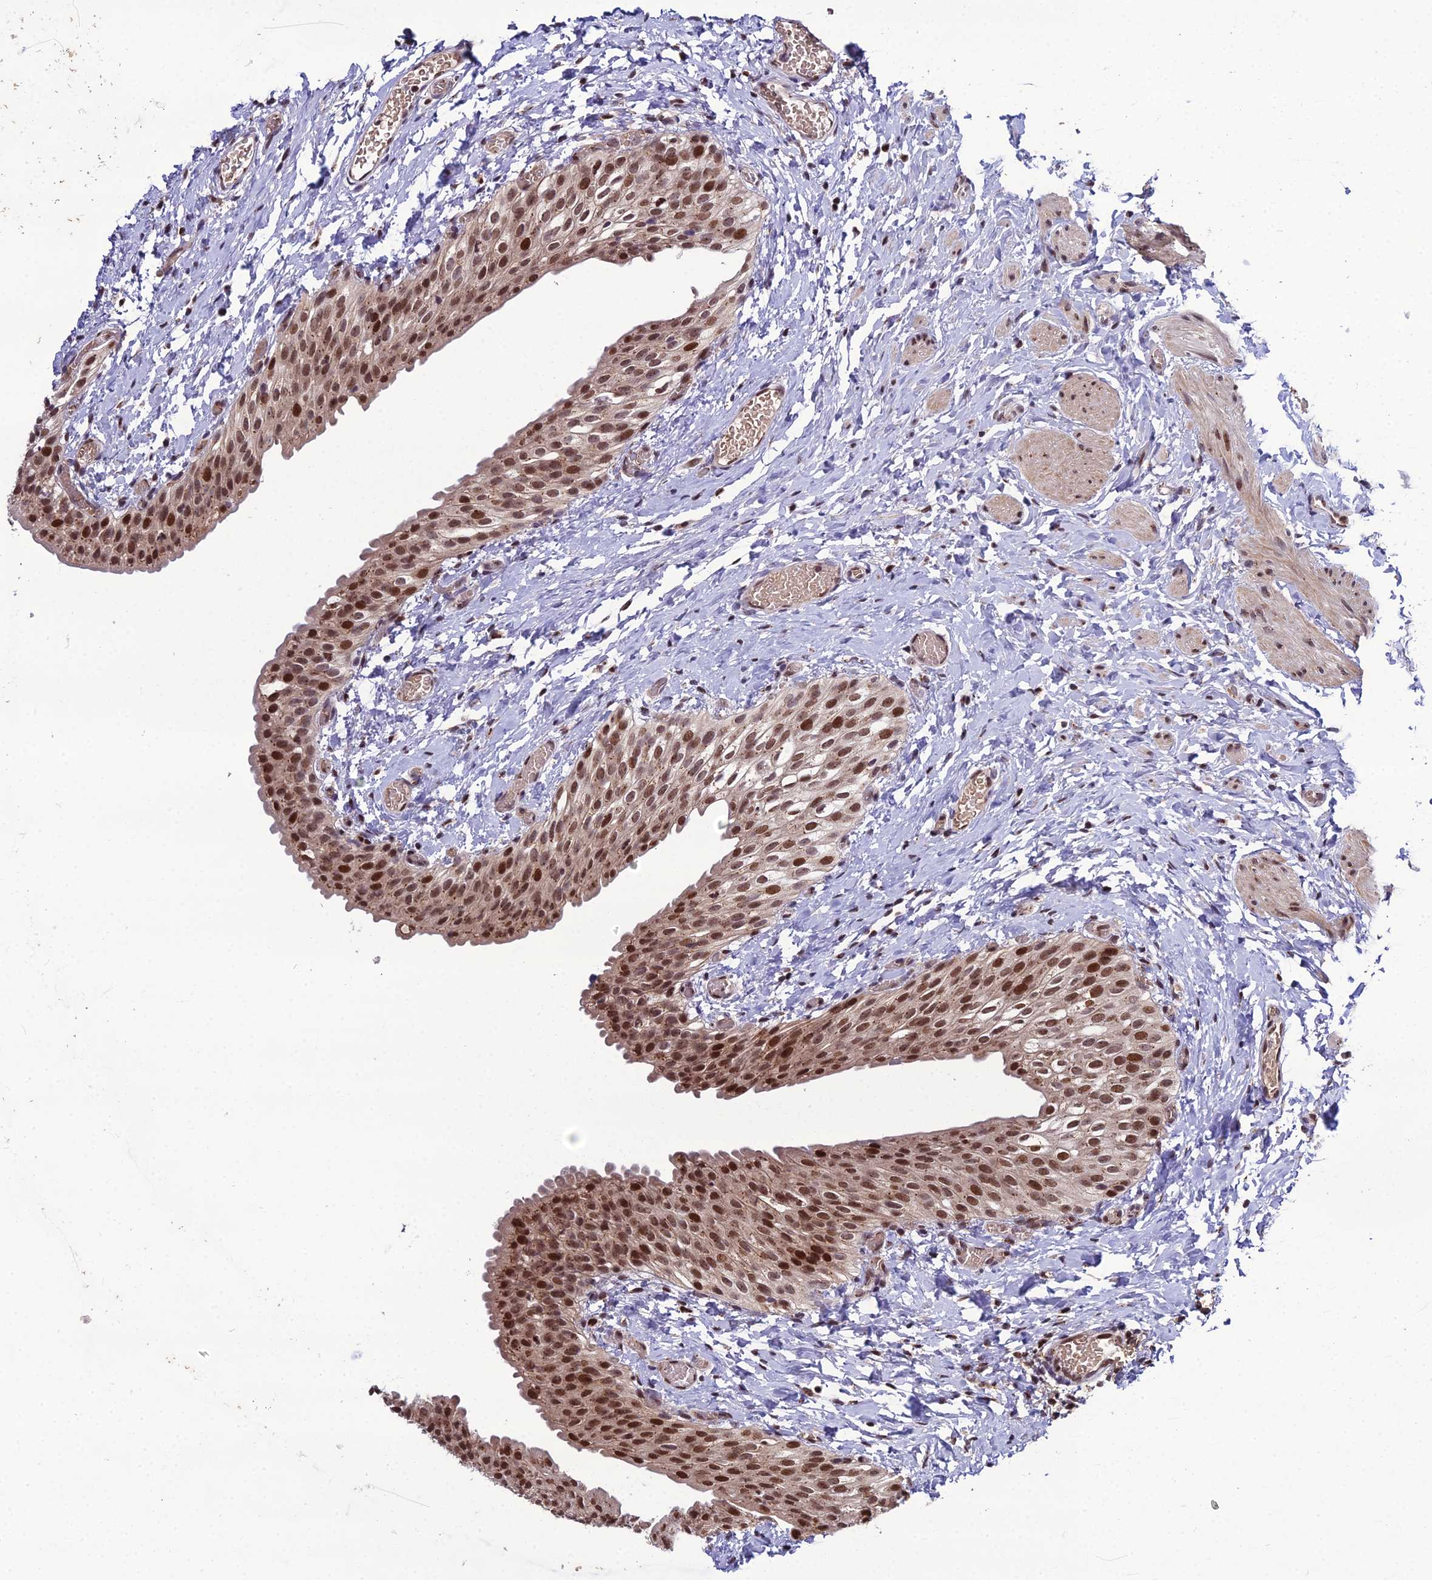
{"staining": {"intensity": "moderate", "quantity": ">75%", "location": "cytoplasmic/membranous,nuclear"}, "tissue": "urinary bladder", "cell_type": "Urothelial cells", "image_type": "normal", "snomed": [{"axis": "morphology", "description": "Normal tissue, NOS"}, {"axis": "topography", "description": "Urinary bladder"}], "caption": "An image of urinary bladder stained for a protein exhibits moderate cytoplasmic/membranous,nuclear brown staining in urothelial cells. (DAB IHC with brightfield microscopy, high magnification).", "gene": "ARL2", "patient": {"sex": "male", "age": 1}}